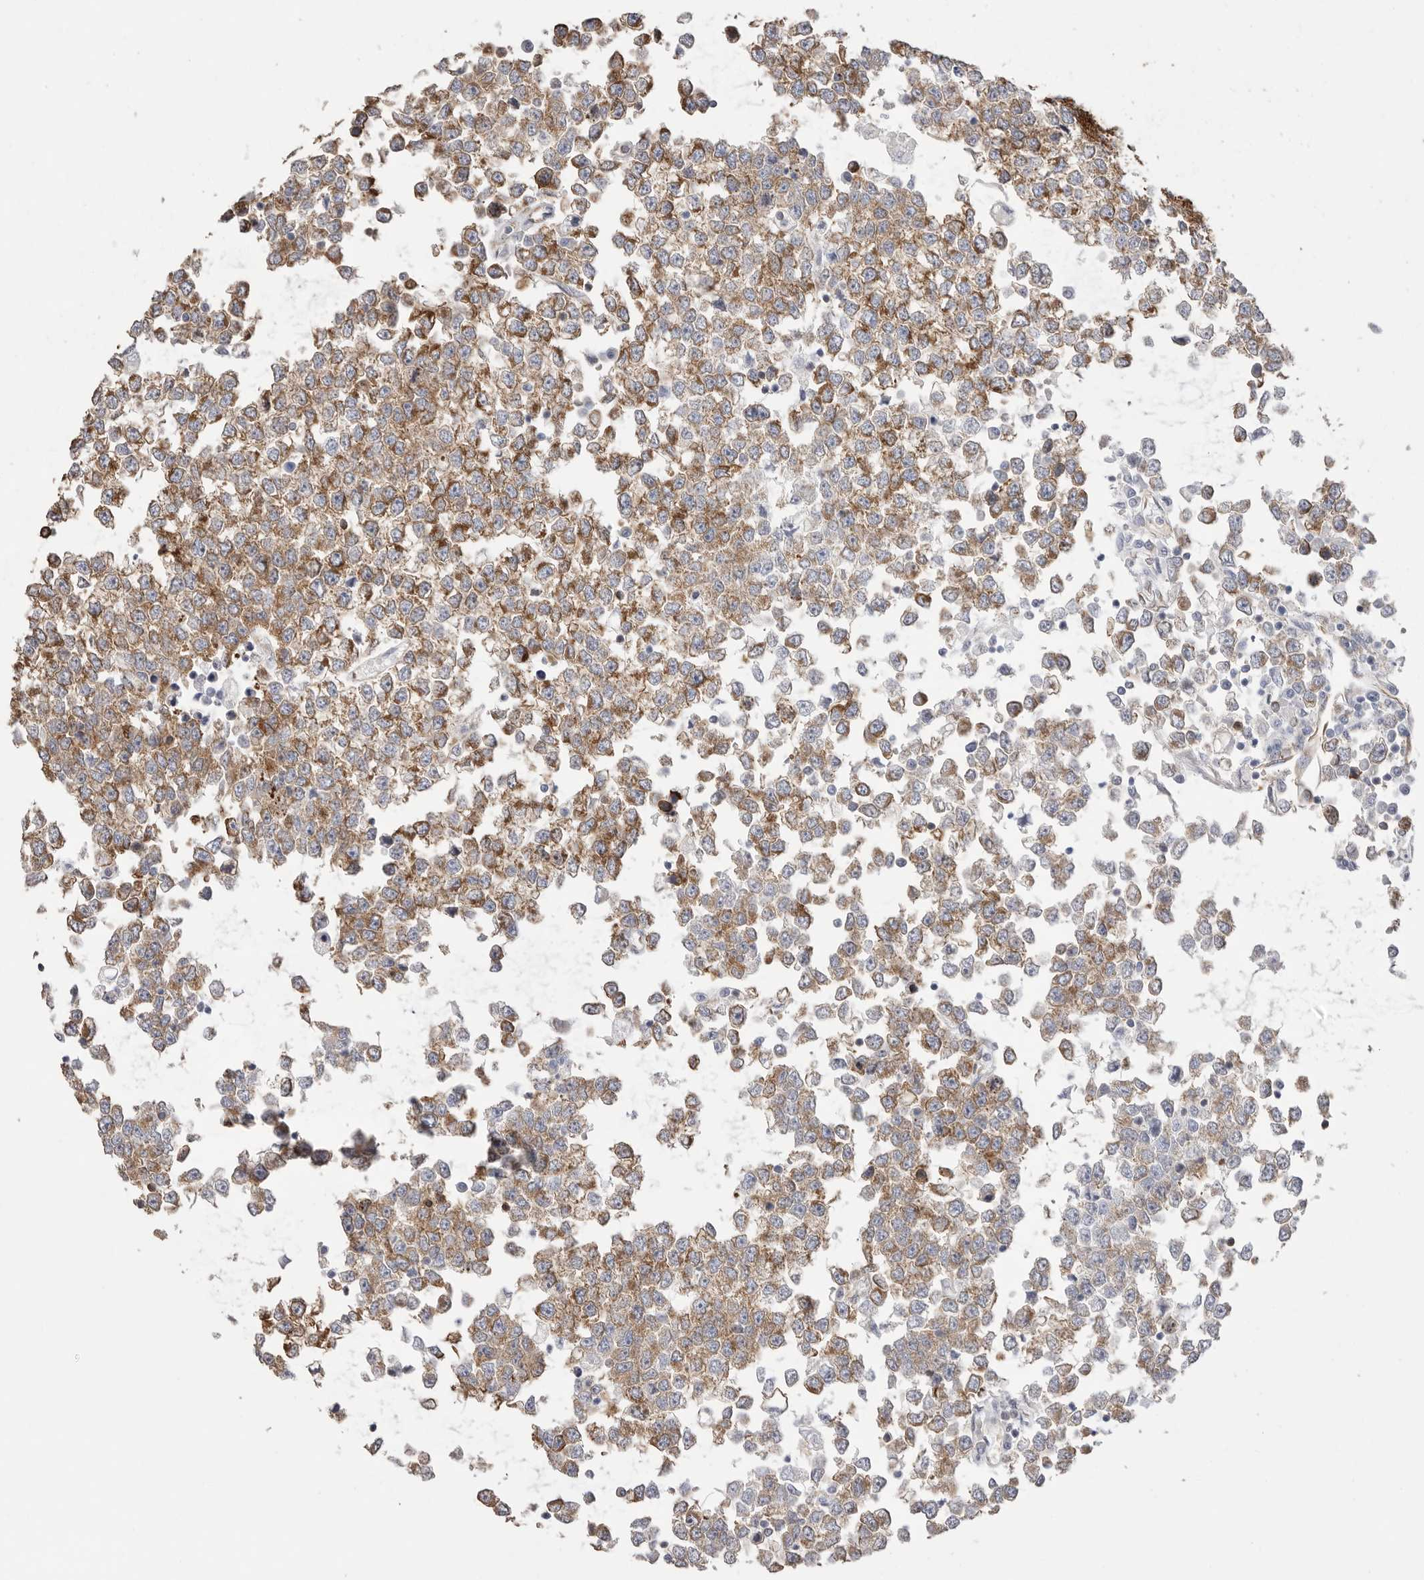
{"staining": {"intensity": "moderate", "quantity": ">75%", "location": "cytoplasmic/membranous"}, "tissue": "testis cancer", "cell_type": "Tumor cells", "image_type": "cancer", "snomed": [{"axis": "morphology", "description": "Seminoma, NOS"}, {"axis": "topography", "description": "Testis"}], "caption": "Tumor cells display medium levels of moderate cytoplasmic/membranous positivity in about >75% of cells in human testis cancer (seminoma).", "gene": "SERBP1", "patient": {"sex": "male", "age": 65}}